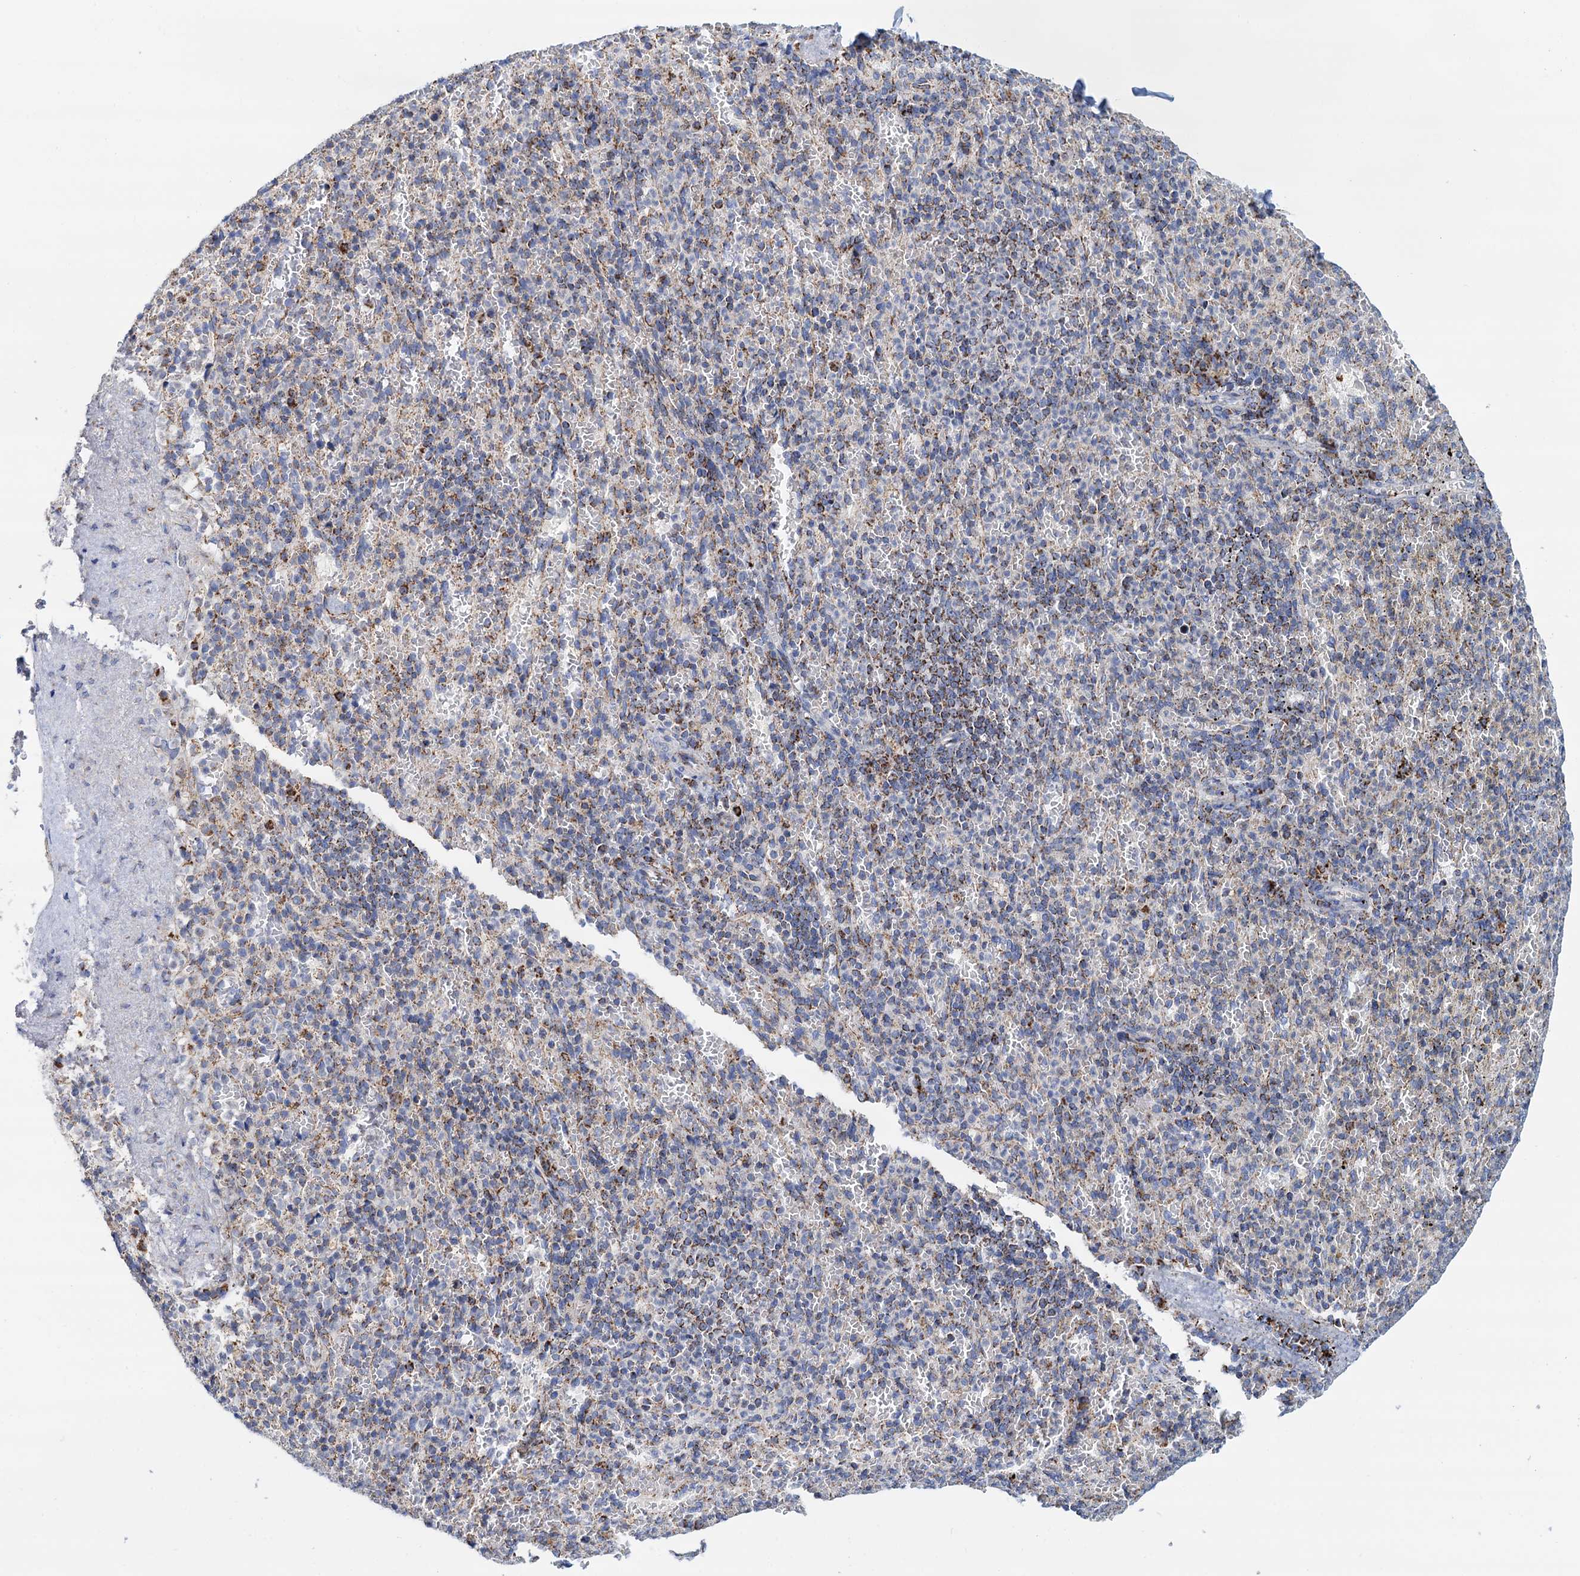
{"staining": {"intensity": "moderate", "quantity": "<25%", "location": "cytoplasmic/membranous"}, "tissue": "spleen", "cell_type": "Cells in red pulp", "image_type": "normal", "snomed": [{"axis": "morphology", "description": "Normal tissue, NOS"}, {"axis": "topography", "description": "Spleen"}], "caption": "Moderate cytoplasmic/membranous protein positivity is seen in about <25% of cells in red pulp in spleen. (DAB = brown stain, brightfield microscopy at high magnification).", "gene": "C2CD3", "patient": {"sex": "female", "age": 74}}